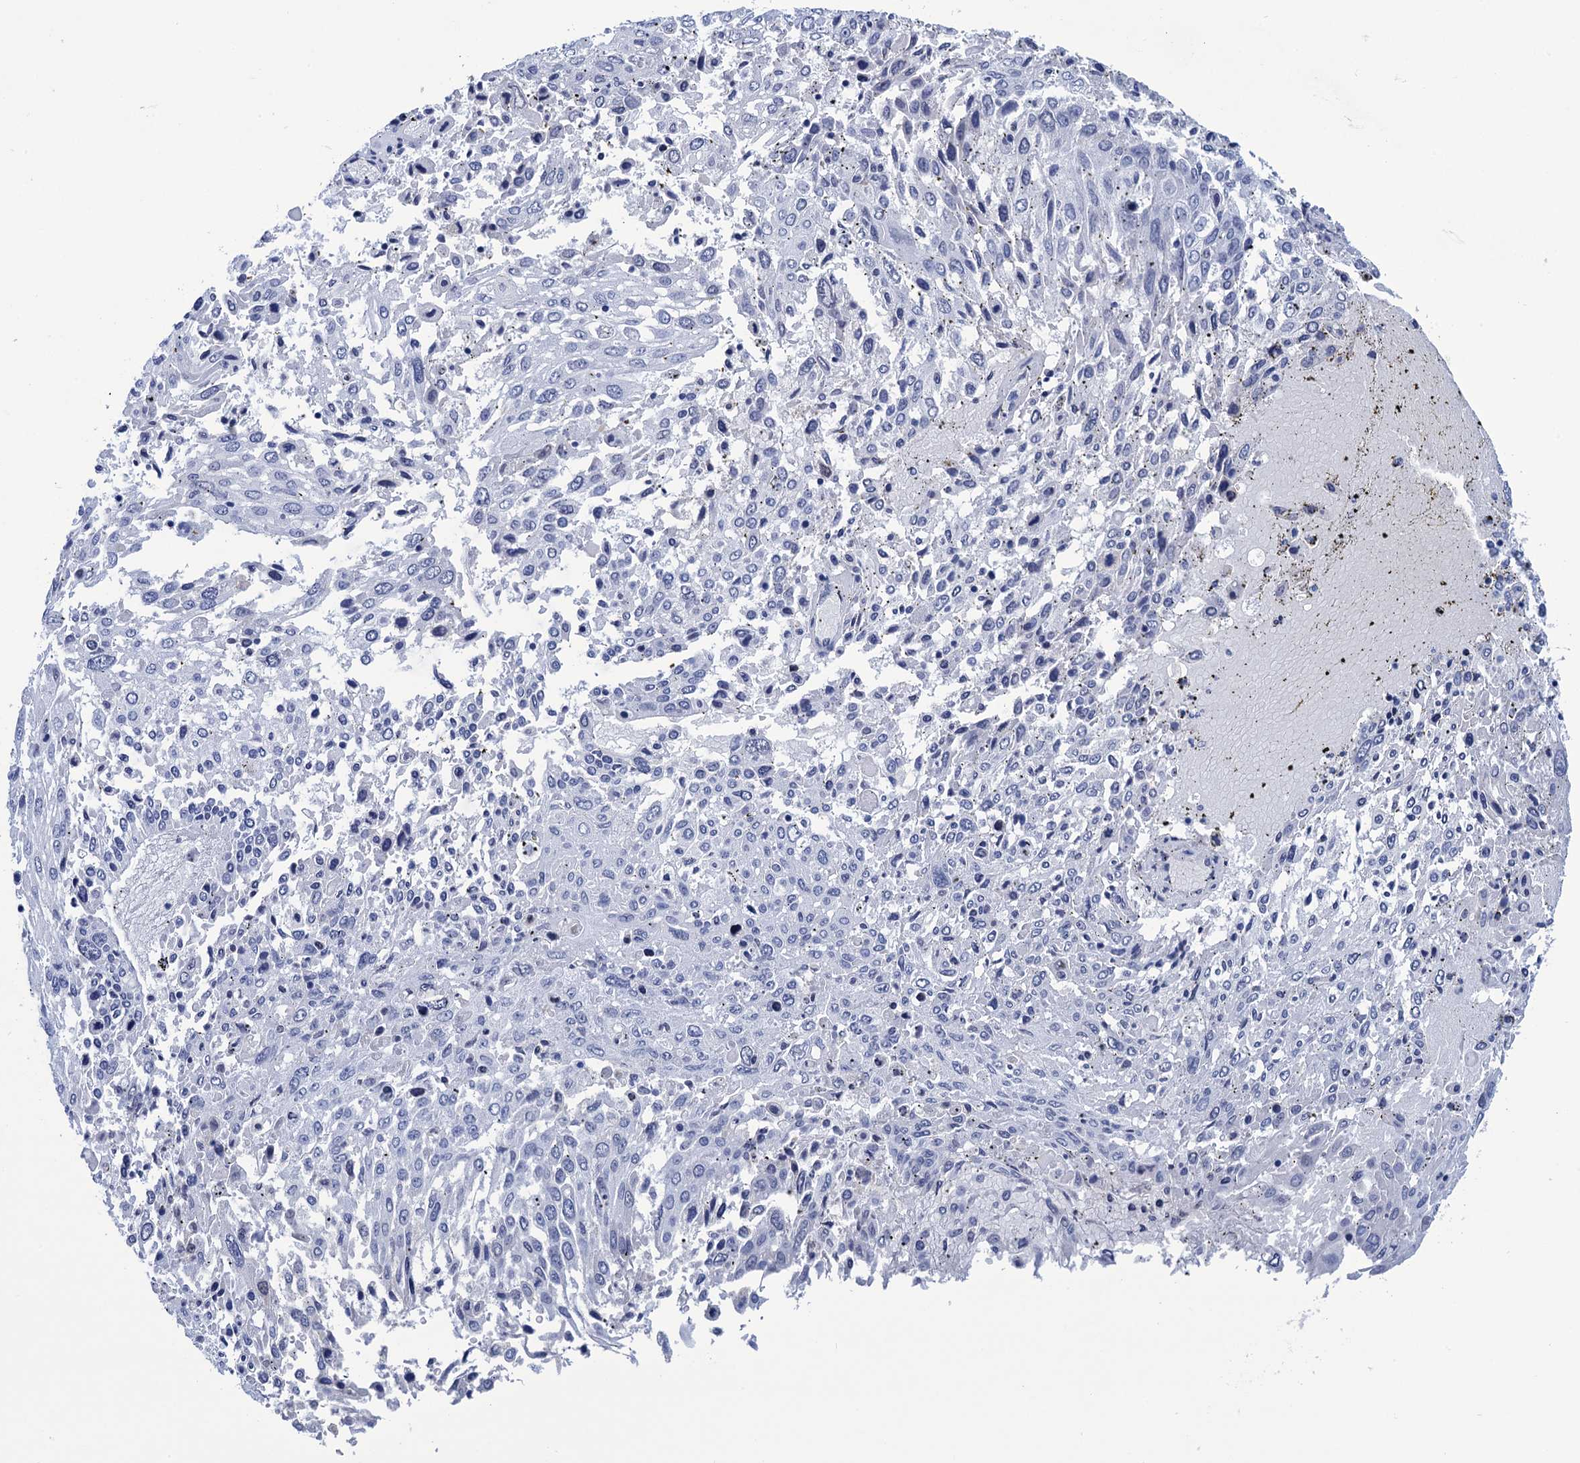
{"staining": {"intensity": "negative", "quantity": "none", "location": "none"}, "tissue": "lung cancer", "cell_type": "Tumor cells", "image_type": "cancer", "snomed": [{"axis": "morphology", "description": "Squamous cell carcinoma, NOS"}, {"axis": "topography", "description": "Lung"}], "caption": "IHC micrograph of neoplastic tissue: lung cancer stained with DAB reveals no significant protein positivity in tumor cells.", "gene": "METTL25", "patient": {"sex": "male", "age": 65}}